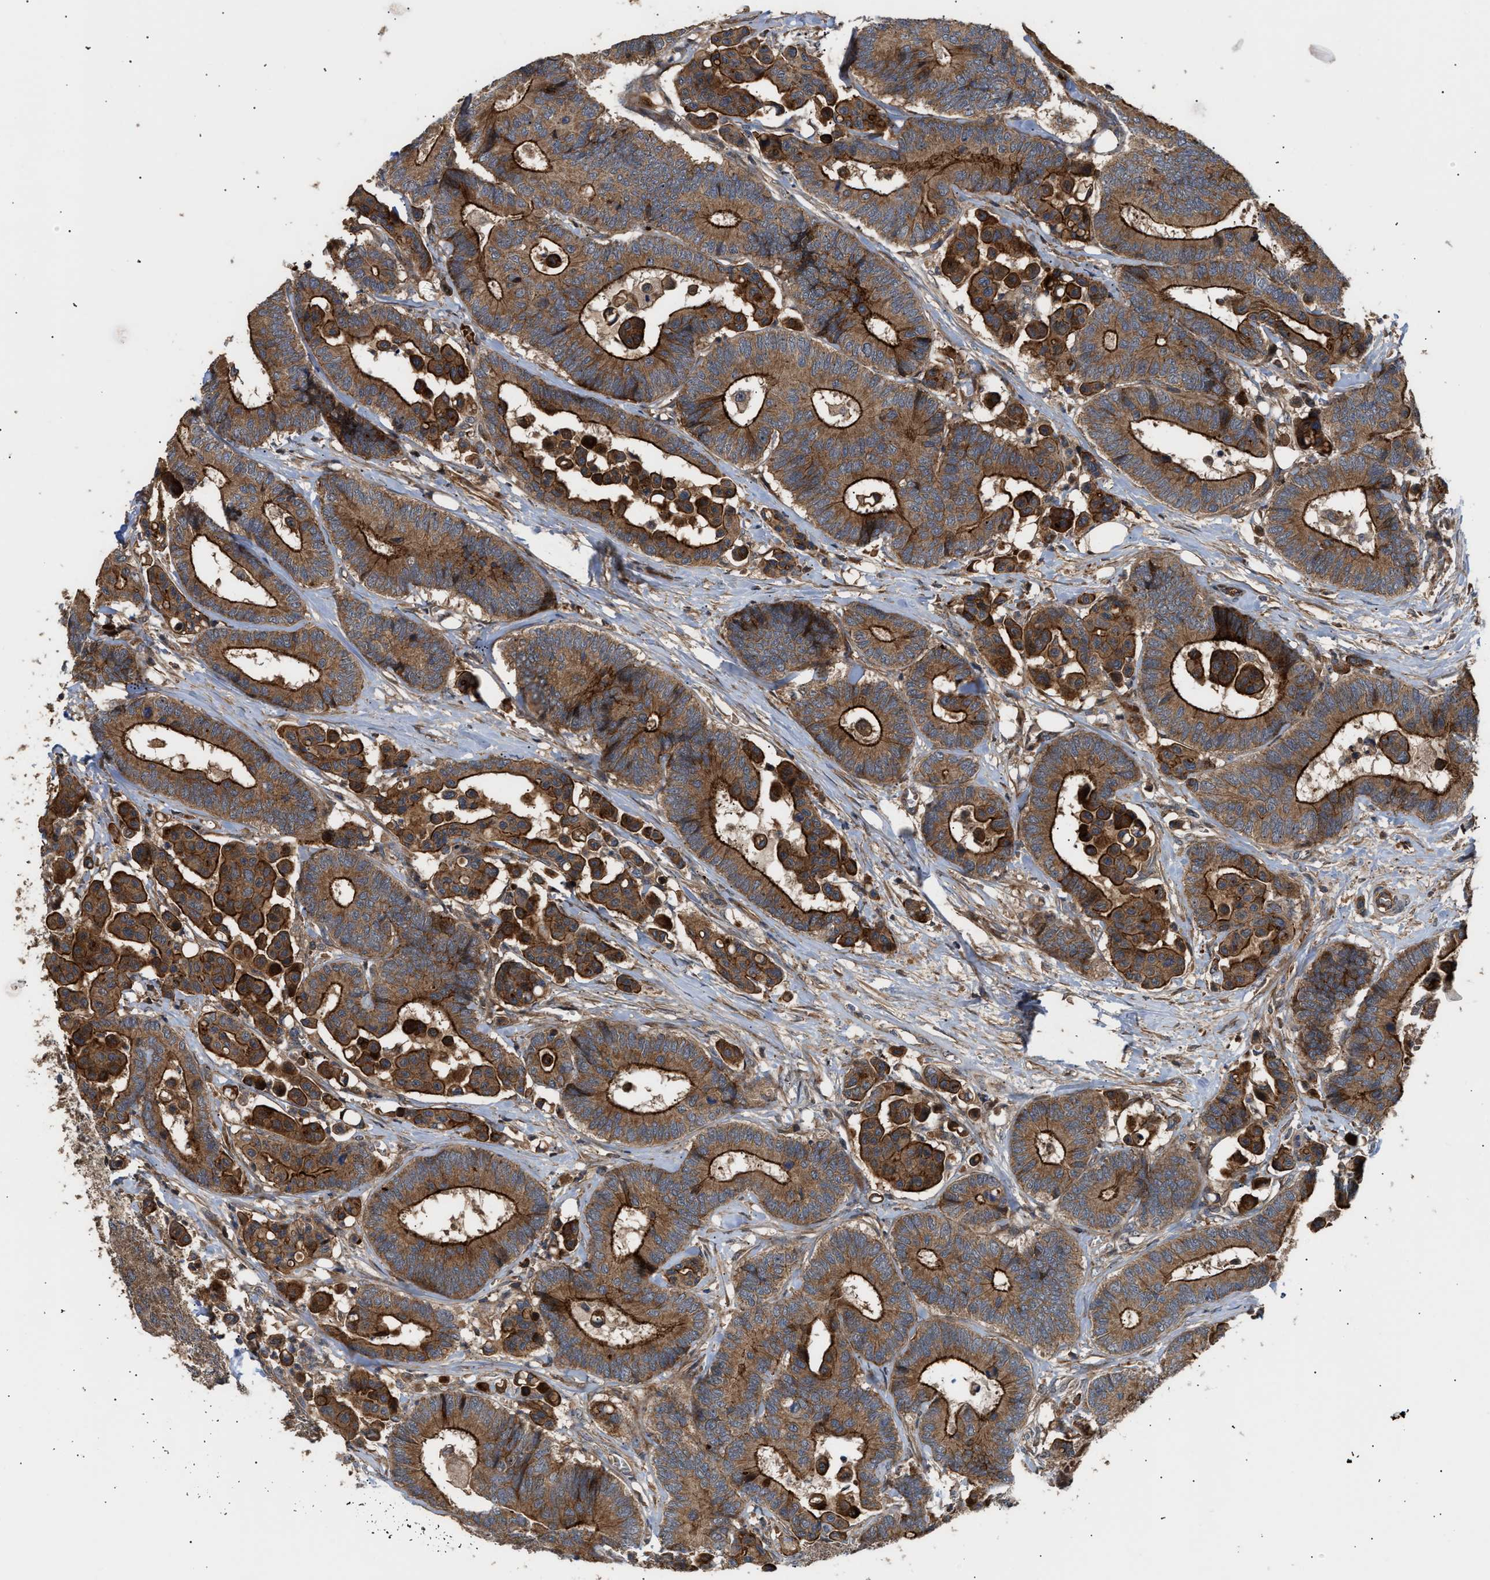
{"staining": {"intensity": "strong", "quantity": ">75%", "location": "cytoplasmic/membranous"}, "tissue": "colorectal cancer", "cell_type": "Tumor cells", "image_type": "cancer", "snomed": [{"axis": "morphology", "description": "Normal tissue, NOS"}, {"axis": "morphology", "description": "Adenocarcinoma, NOS"}, {"axis": "topography", "description": "Colon"}], "caption": "Protein expression analysis of colorectal cancer demonstrates strong cytoplasmic/membranous staining in approximately >75% of tumor cells.", "gene": "STAU1", "patient": {"sex": "male", "age": 82}}